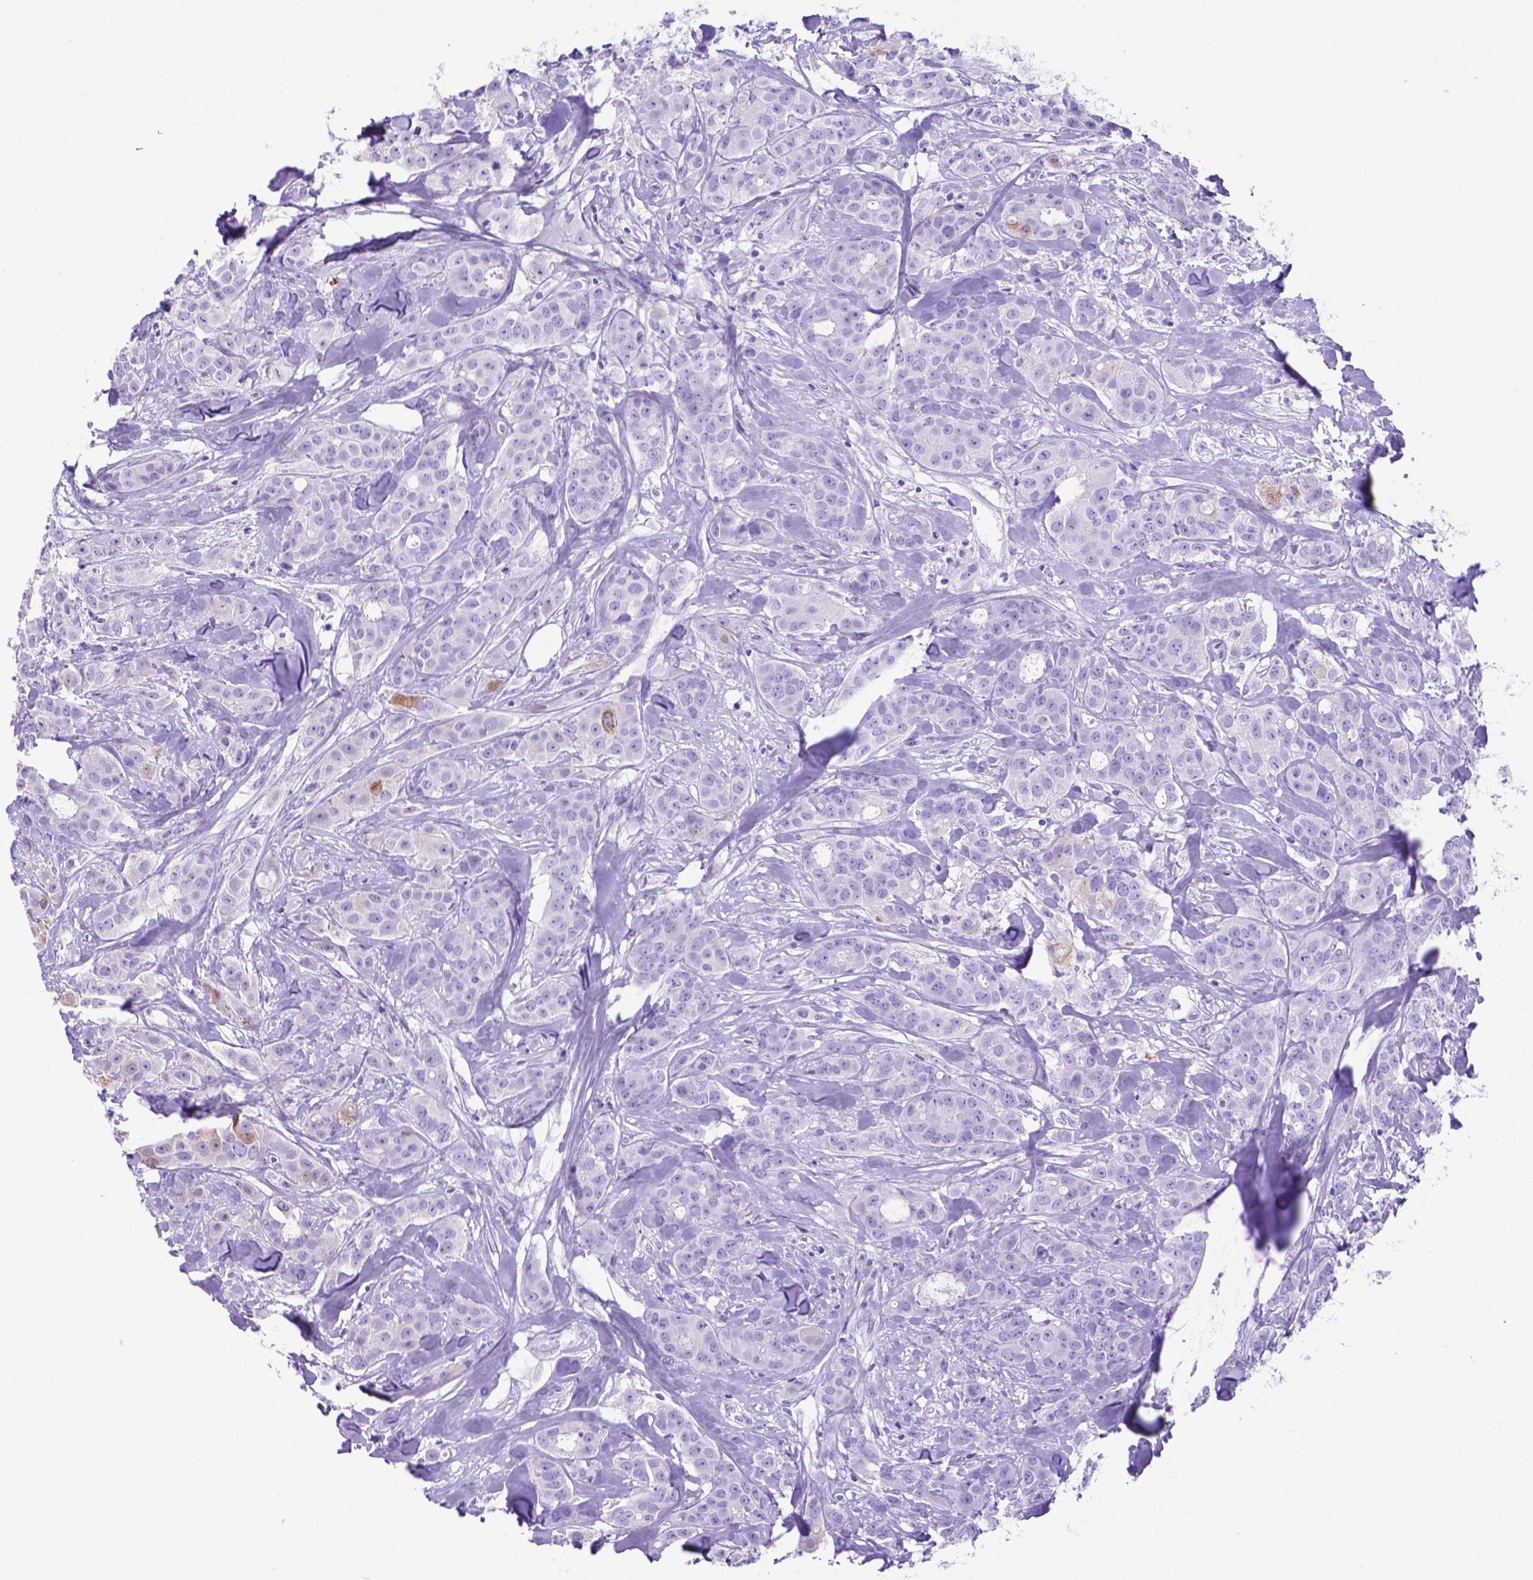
{"staining": {"intensity": "negative", "quantity": "none", "location": "none"}, "tissue": "breast cancer", "cell_type": "Tumor cells", "image_type": "cancer", "snomed": [{"axis": "morphology", "description": "Duct carcinoma"}, {"axis": "topography", "description": "Breast"}], "caption": "This is a image of IHC staining of infiltrating ductal carcinoma (breast), which shows no expression in tumor cells. (DAB immunohistochemistry (IHC) with hematoxylin counter stain).", "gene": "LZTR1", "patient": {"sex": "female", "age": 43}}